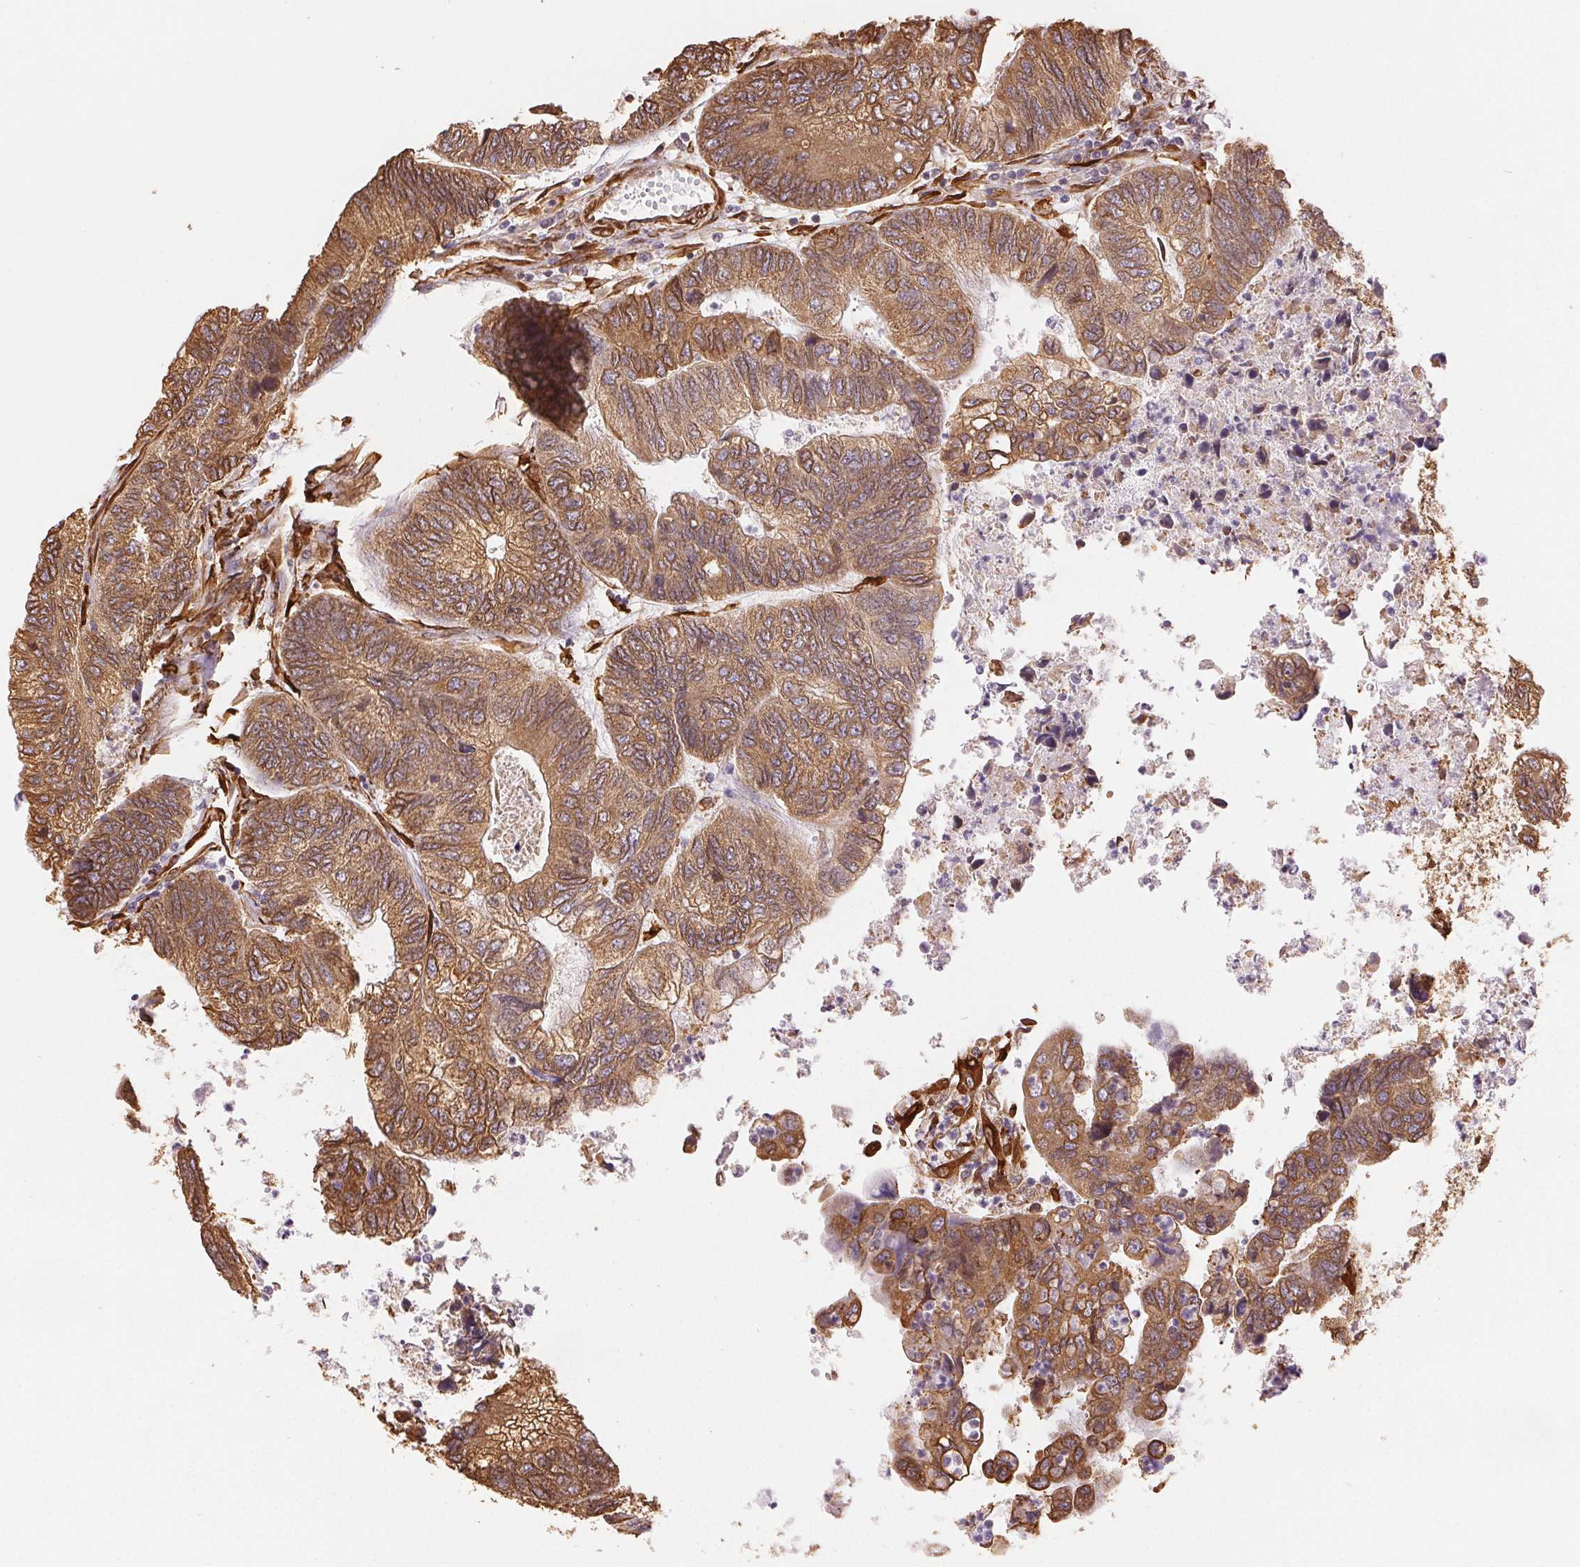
{"staining": {"intensity": "moderate", "quantity": ">75%", "location": "cytoplasmic/membranous"}, "tissue": "colorectal cancer", "cell_type": "Tumor cells", "image_type": "cancer", "snomed": [{"axis": "morphology", "description": "Adenocarcinoma, NOS"}, {"axis": "topography", "description": "Colon"}], "caption": "The photomicrograph exhibits a brown stain indicating the presence of a protein in the cytoplasmic/membranous of tumor cells in adenocarcinoma (colorectal). The staining was performed using DAB (3,3'-diaminobenzidine) to visualize the protein expression in brown, while the nuclei were stained in blue with hematoxylin (Magnification: 20x).", "gene": "RCN3", "patient": {"sex": "female", "age": 67}}